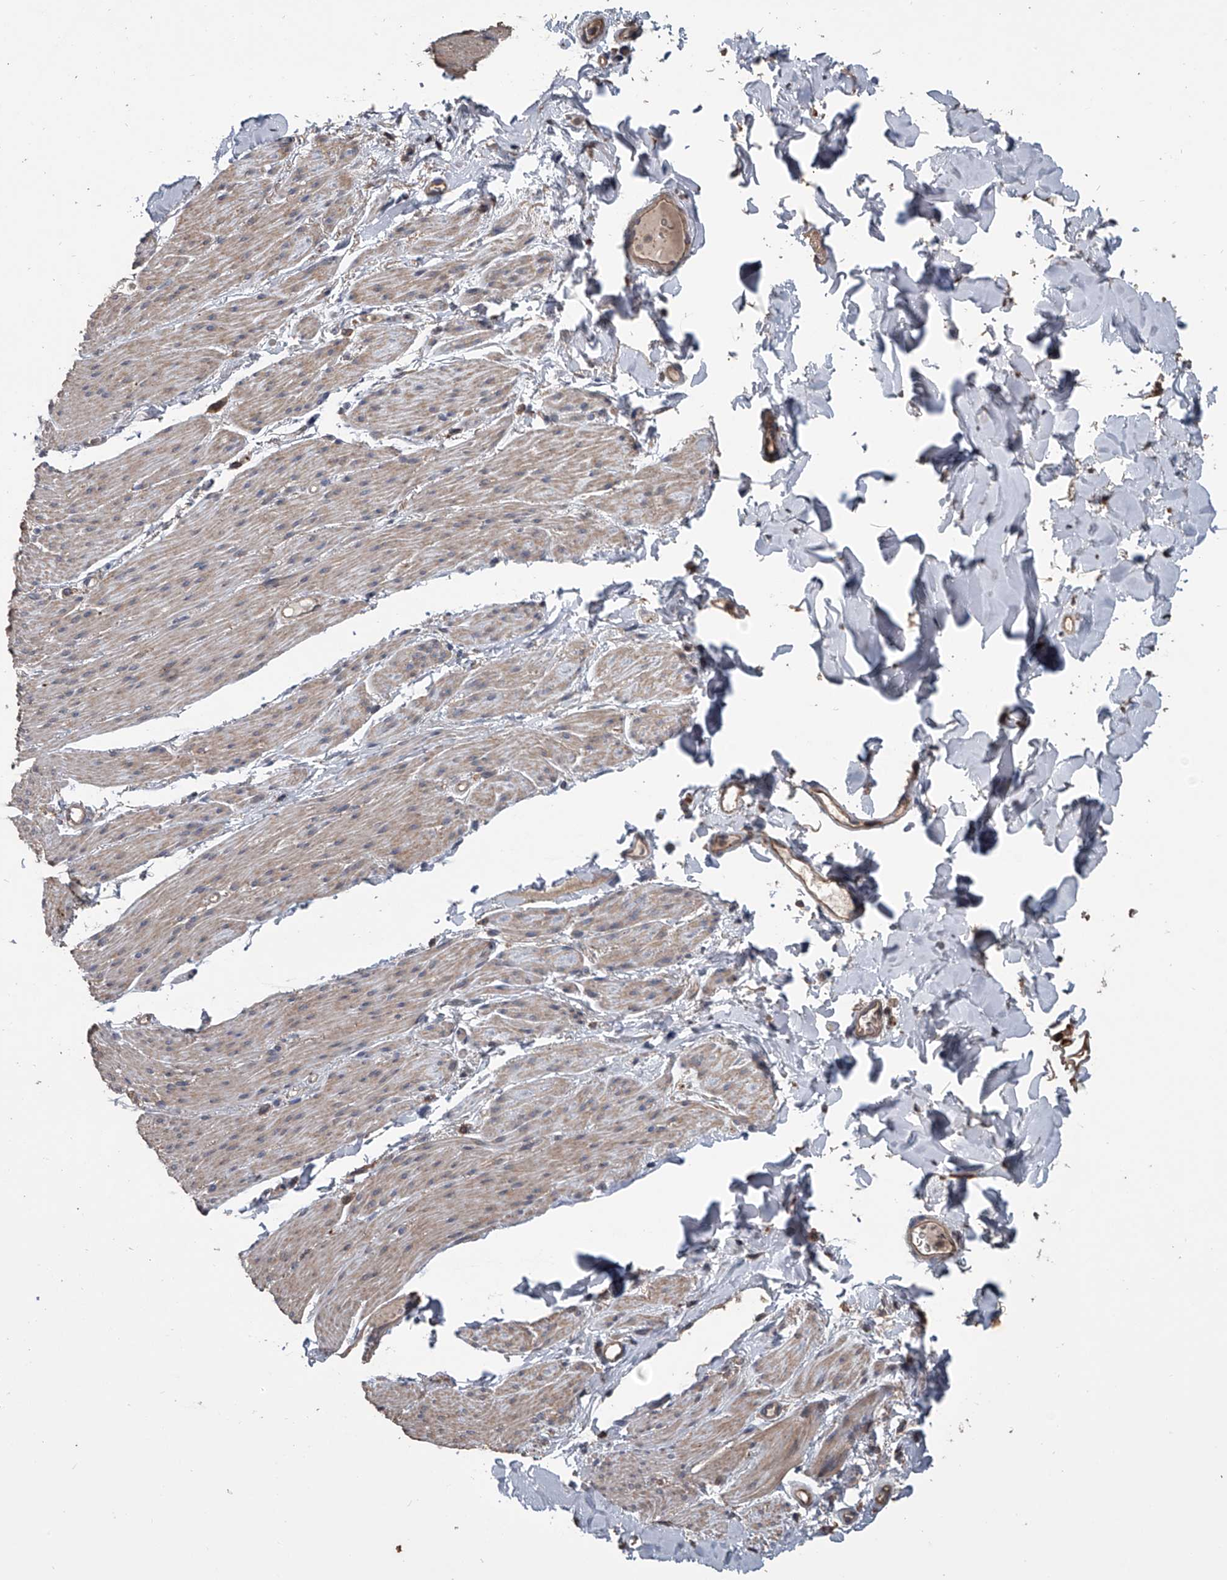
{"staining": {"intensity": "weak", "quantity": "25%-75%", "location": "cytoplasmic/membranous"}, "tissue": "smooth muscle", "cell_type": "Smooth muscle cells", "image_type": "normal", "snomed": [{"axis": "morphology", "description": "Normal tissue, NOS"}, {"axis": "topography", "description": "Colon"}, {"axis": "topography", "description": "Peripheral nerve tissue"}], "caption": "Smooth muscle stained with DAB immunohistochemistry demonstrates low levels of weak cytoplasmic/membranous staining in about 25%-75% of smooth muscle cells.", "gene": "DOCK9", "patient": {"sex": "female", "age": 61}}